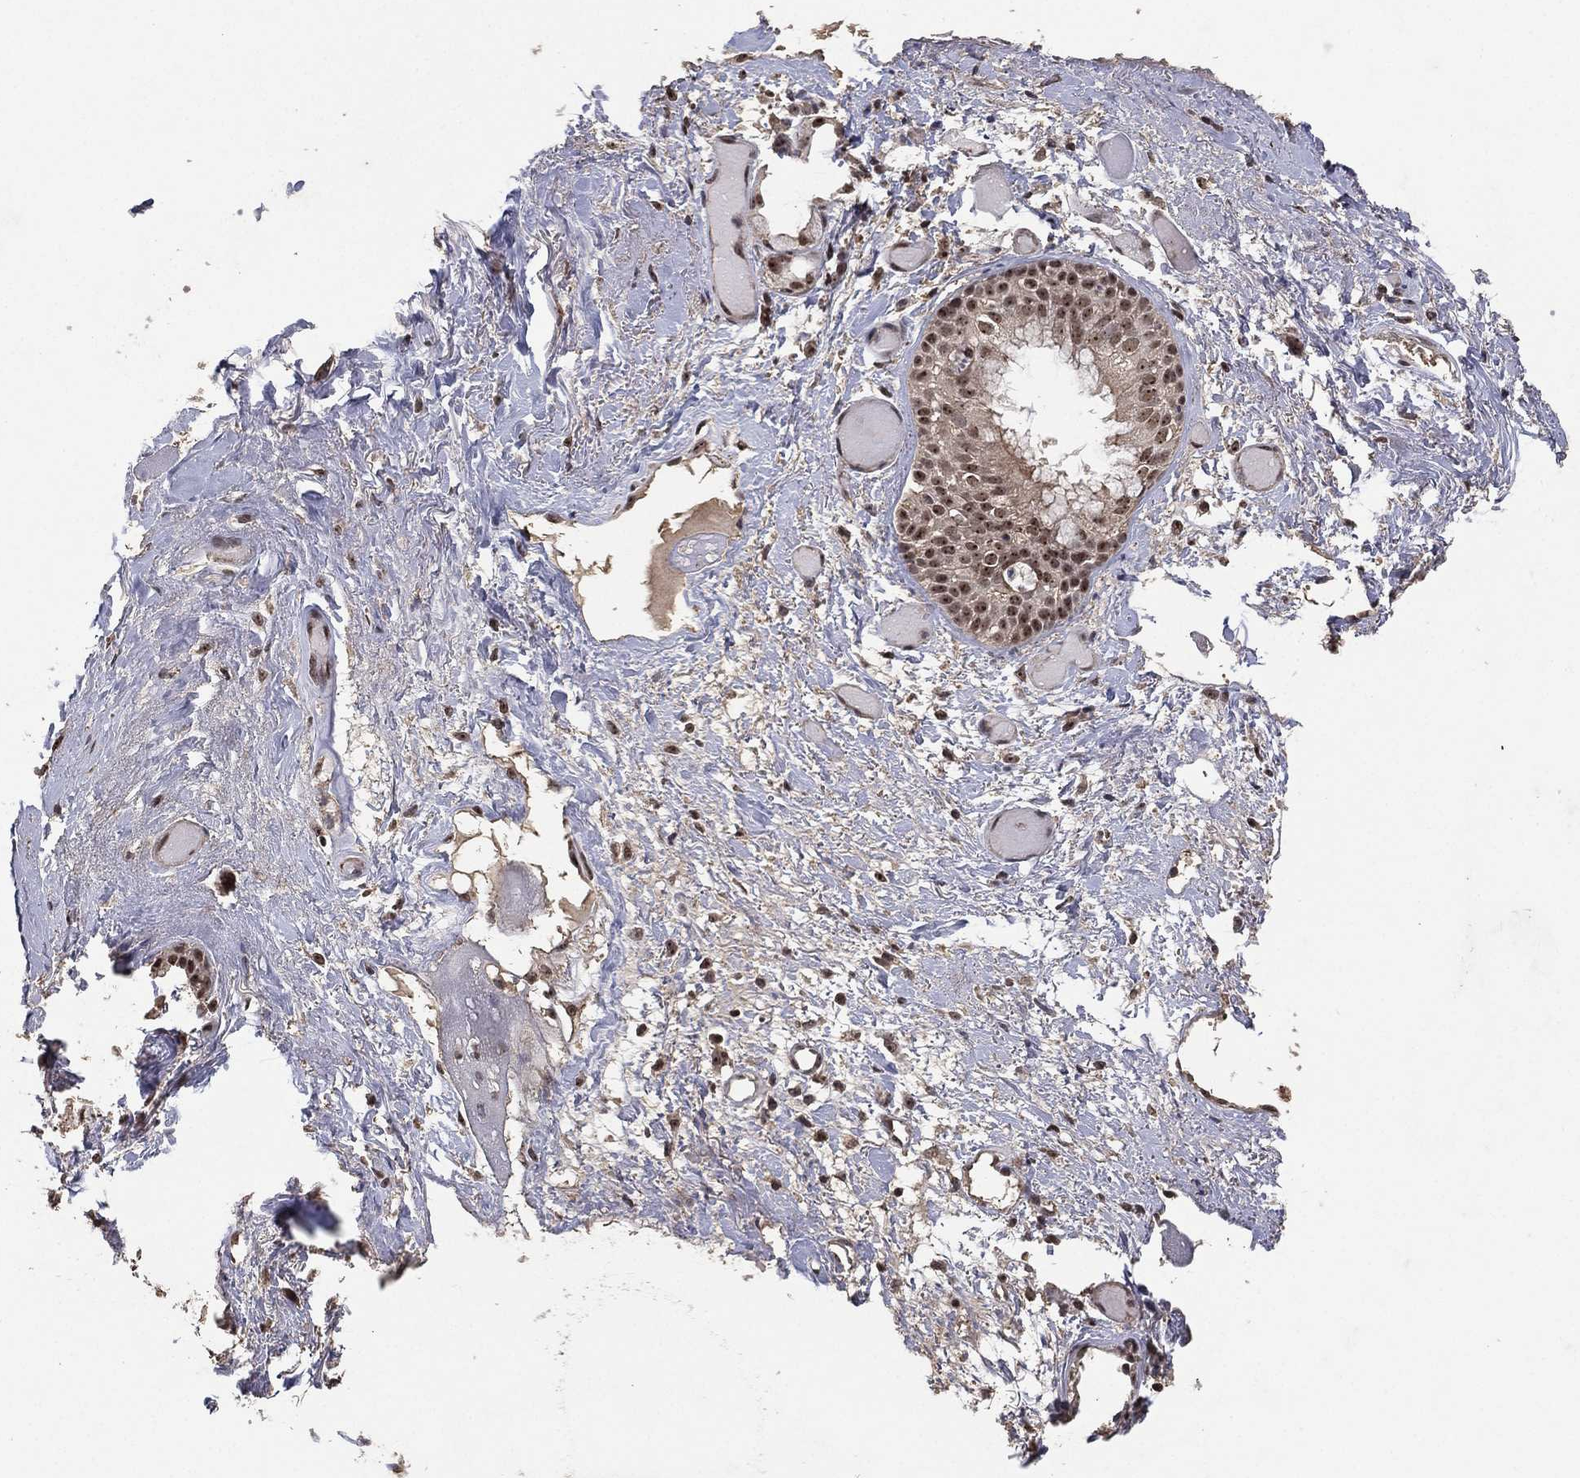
{"staining": {"intensity": "negative", "quantity": "none", "location": "none"}, "tissue": "soft tissue", "cell_type": "Fibroblasts", "image_type": "normal", "snomed": [{"axis": "morphology", "description": "Normal tissue, NOS"}, {"axis": "topography", "description": "Cartilage tissue"}], "caption": "Fibroblasts show no significant protein positivity in benign soft tissue. (DAB (3,3'-diaminobenzidine) immunohistochemistry (IHC), high magnification).", "gene": "NELFCD", "patient": {"sex": "male", "age": 62}}